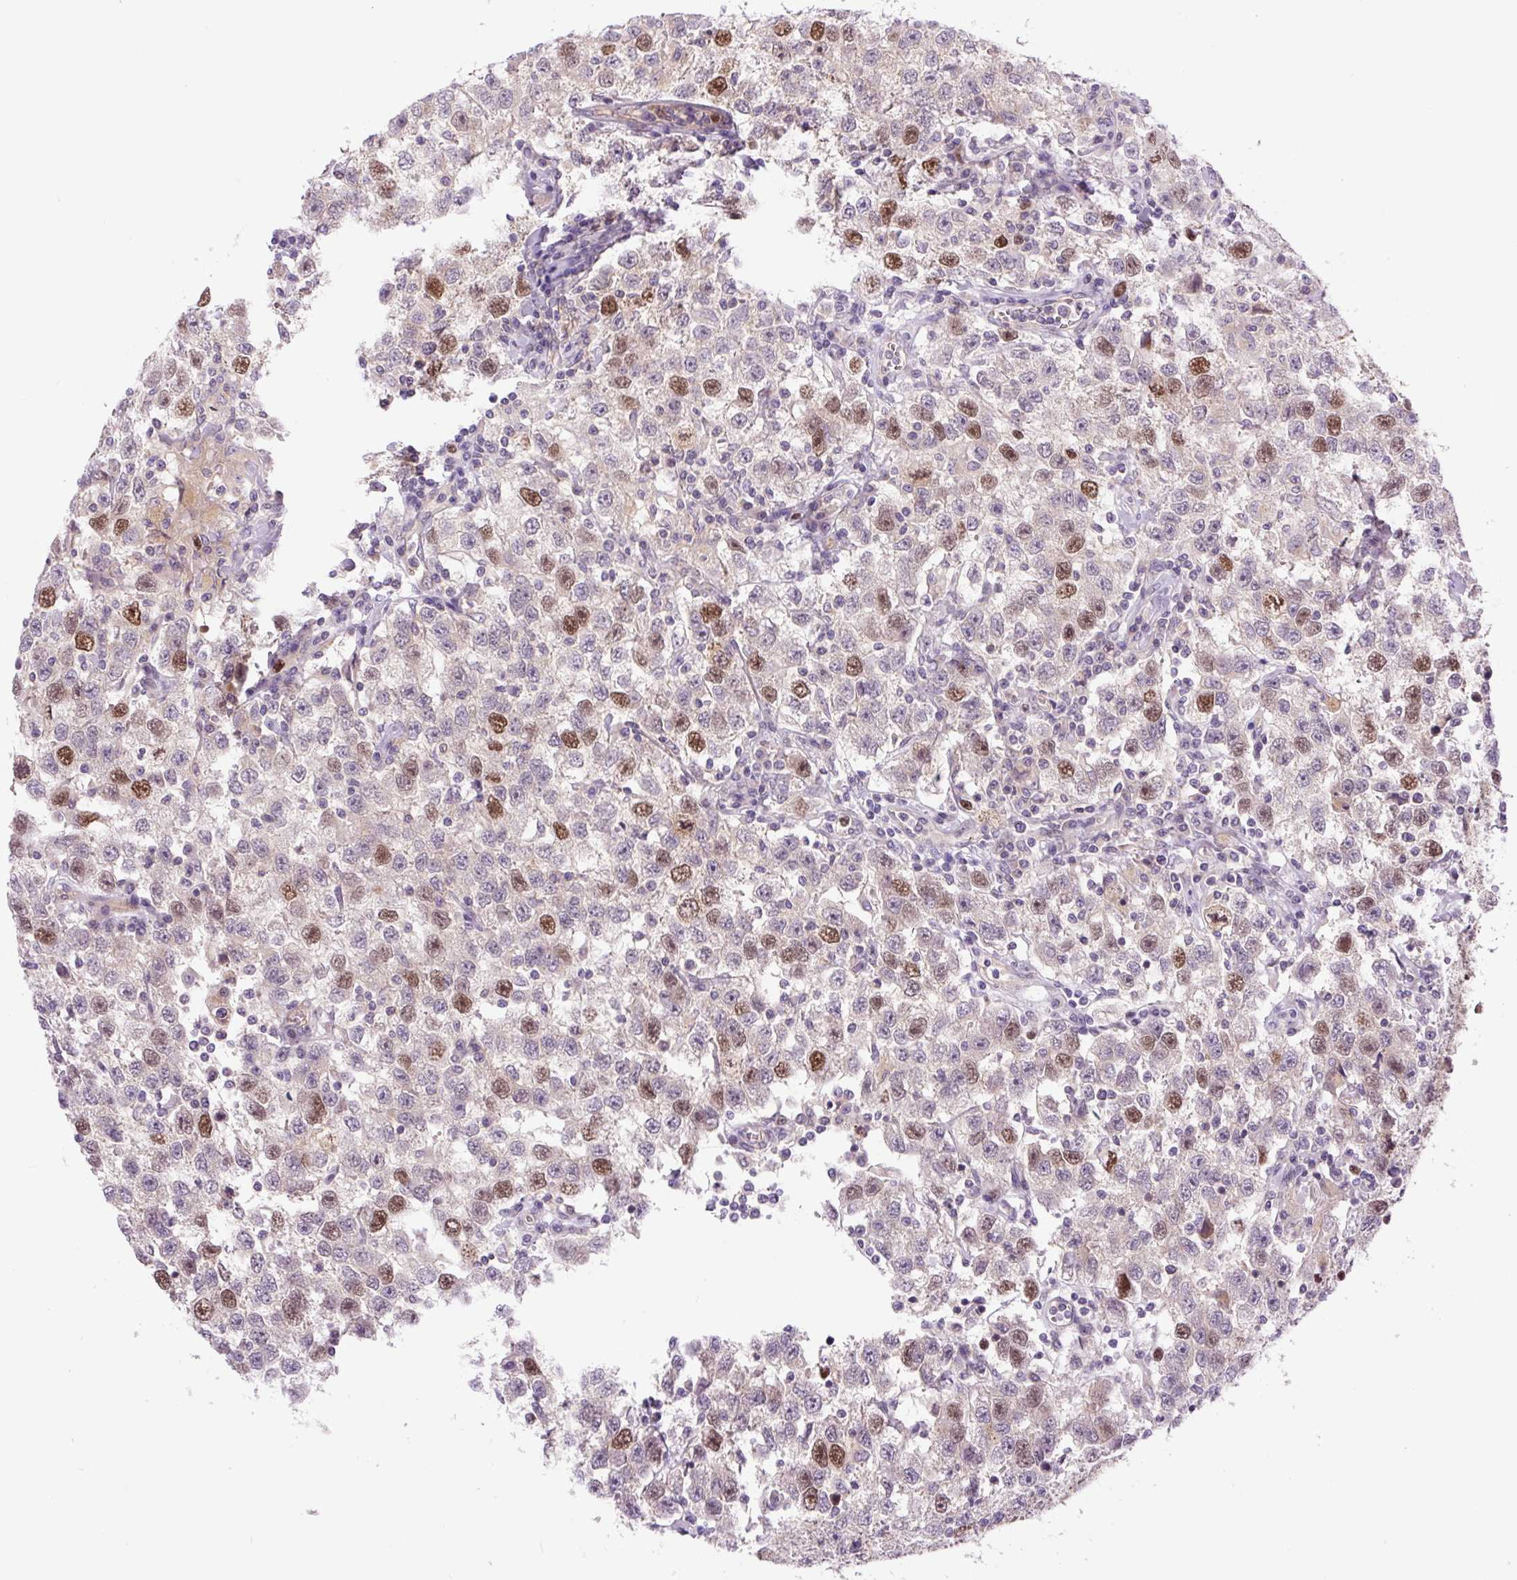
{"staining": {"intensity": "moderate", "quantity": "25%-75%", "location": "nuclear"}, "tissue": "testis cancer", "cell_type": "Tumor cells", "image_type": "cancer", "snomed": [{"axis": "morphology", "description": "Seminoma, NOS"}, {"axis": "topography", "description": "Testis"}], "caption": "DAB (3,3'-diaminobenzidine) immunohistochemical staining of seminoma (testis) exhibits moderate nuclear protein expression in about 25%-75% of tumor cells.", "gene": "KIFC1", "patient": {"sex": "male", "age": 41}}